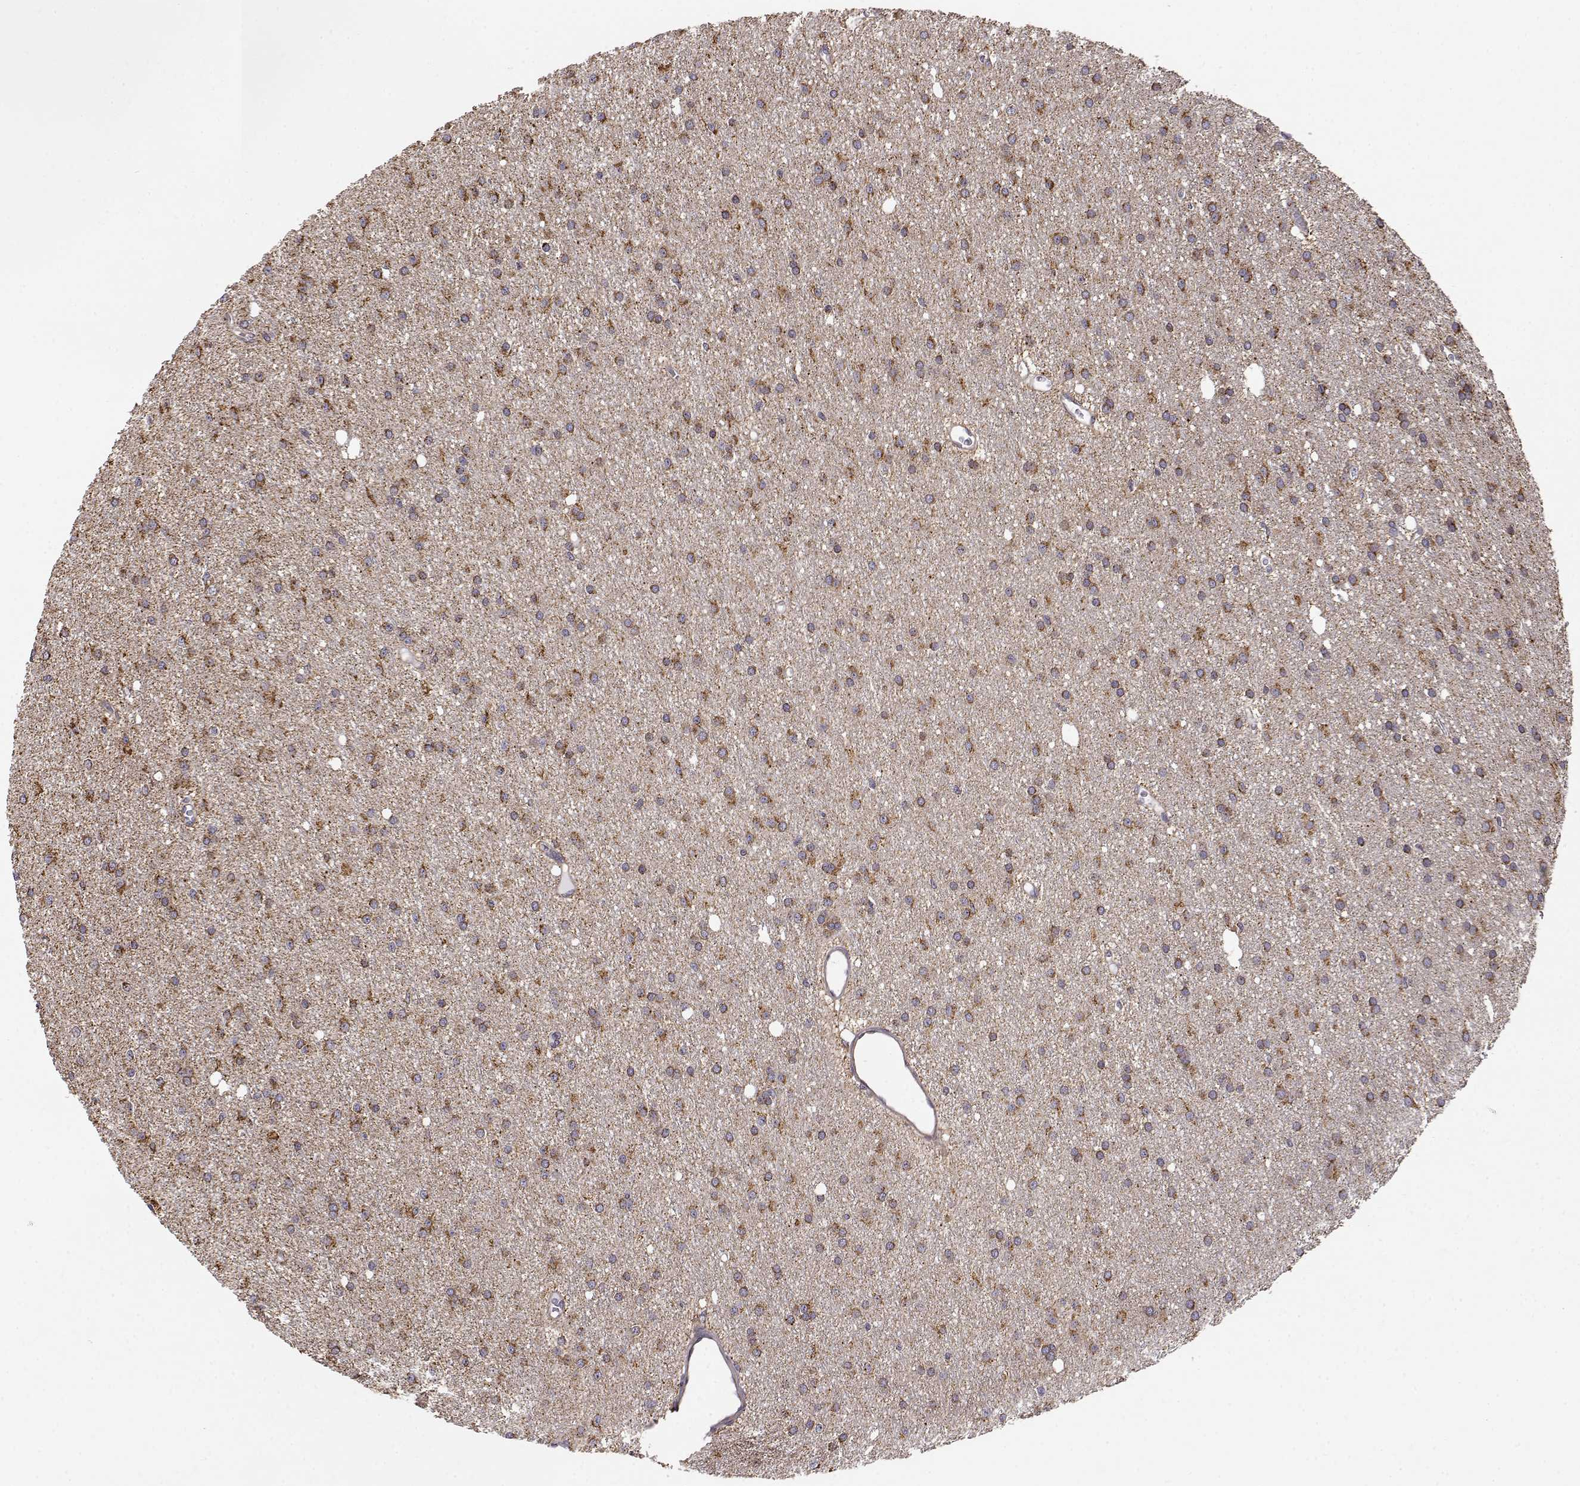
{"staining": {"intensity": "strong", "quantity": ">75%", "location": "cytoplasmic/membranous"}, "tissue": "glioma", "cell_type": "Tumor cells", "image_type": "cancer", "snomed": [{"axis": "morphology", "description": "Glioma, malignant, Low grade"}, {"axis": "topography", "description": "Brain"}], "caption": "Malignant glioma (low-grade) was stained to show a protein in brown. There is high levels of strong cytoplasmic/membranous staining in about >75% of tumor cells. (DAB IHC, brown staining for protein, blue staining for nuclei).", "gene": "PAIP1", "patient": {"sex": "male", "age": 27}}